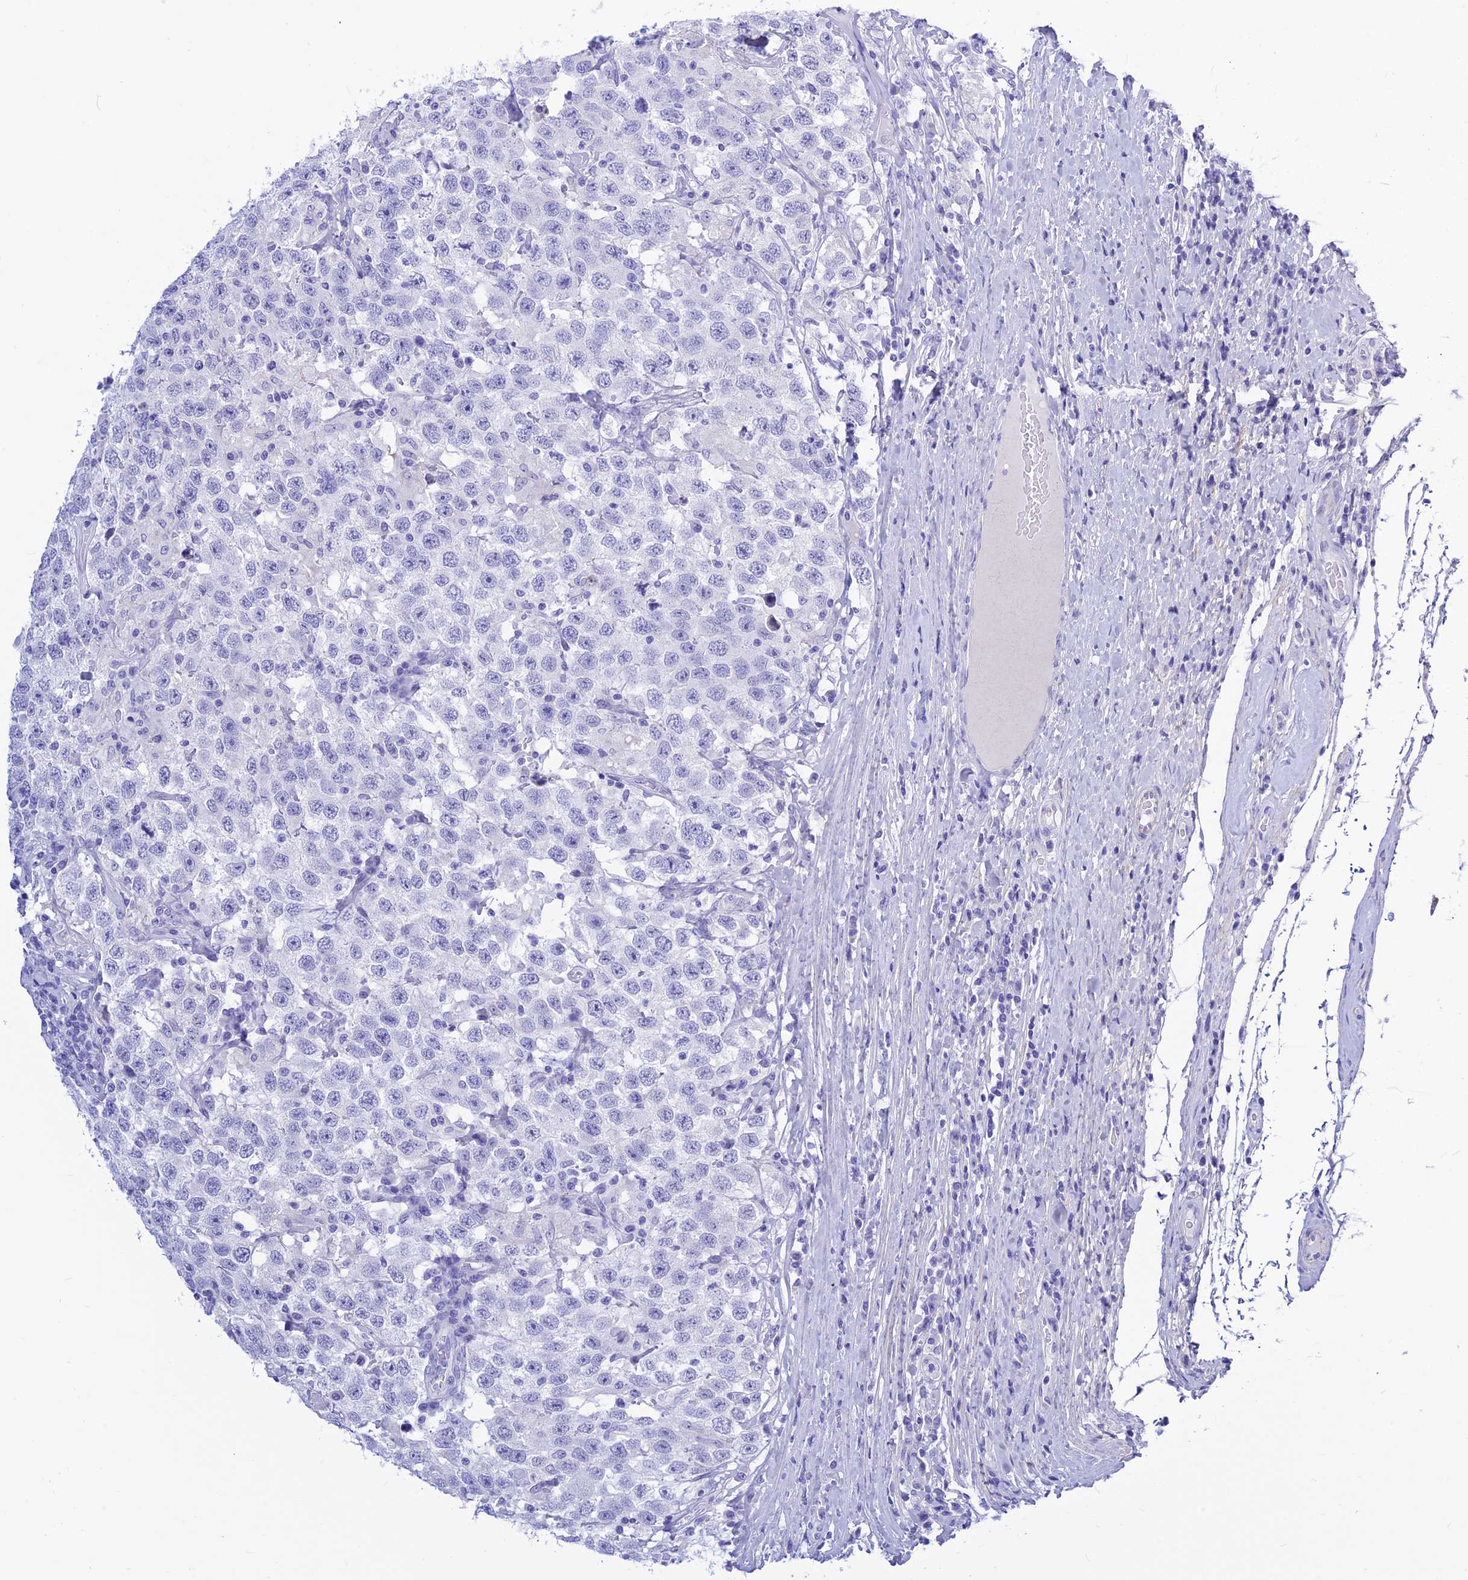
{"staining": {"intensity": "negative", "quantity": "none", "location": "none"}, "tissue": "testis cancer", "cell_type": "Tumor cells", "image_type": "cancer", "snomed": [{"axis": "morphology", "description": "Seminoma, NOS"}, {"axis": "topography", "description": "Testis"}], "caption": "Immunohistochemistry (IHC) image of human testis cancer (seminoma) stained for a protein (brown), which demonstrates no expression in tumor cells.", "gene": "PRNP", "patient": {"sex": "male", "age": 41}}